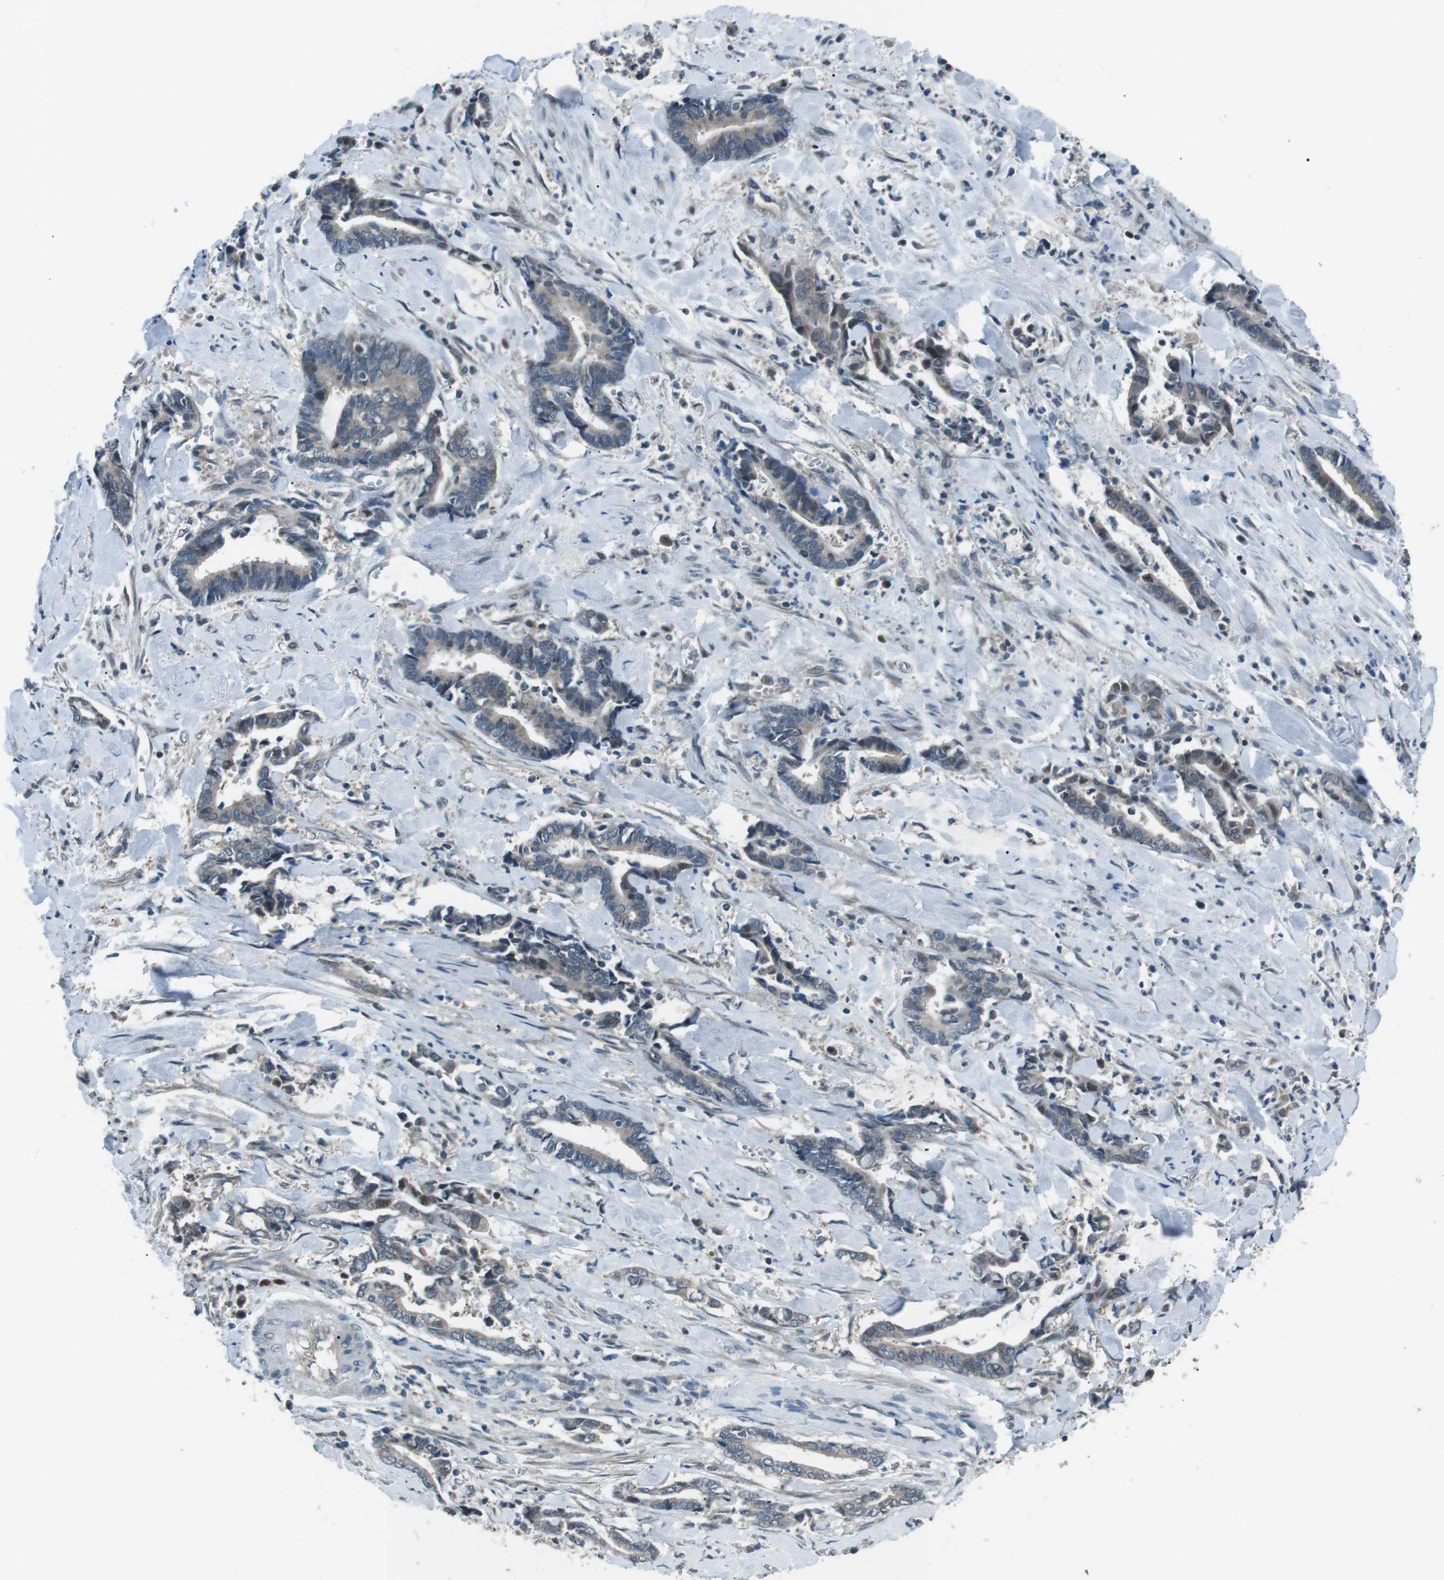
{"staining": {"intensity": "weak", "quantity": "<25%", "location": "cytoplasmic/membranous"}, "tissue": "cervical cancer", "cell_type": "Tumor cells", "image_type": "cancer", "snomed": [{"axis": "morphology", "description": "Adenocarcinoma, NOS"}, {"axis": "topography", "description": "Cervix"}], "caption": "Immunohistochemical staining of adenocarcinoma (cervical) exhibits no significant expression in tumor cells.", "gene": "LRIG2", "patient": {"sex": "female", "age": 44}}